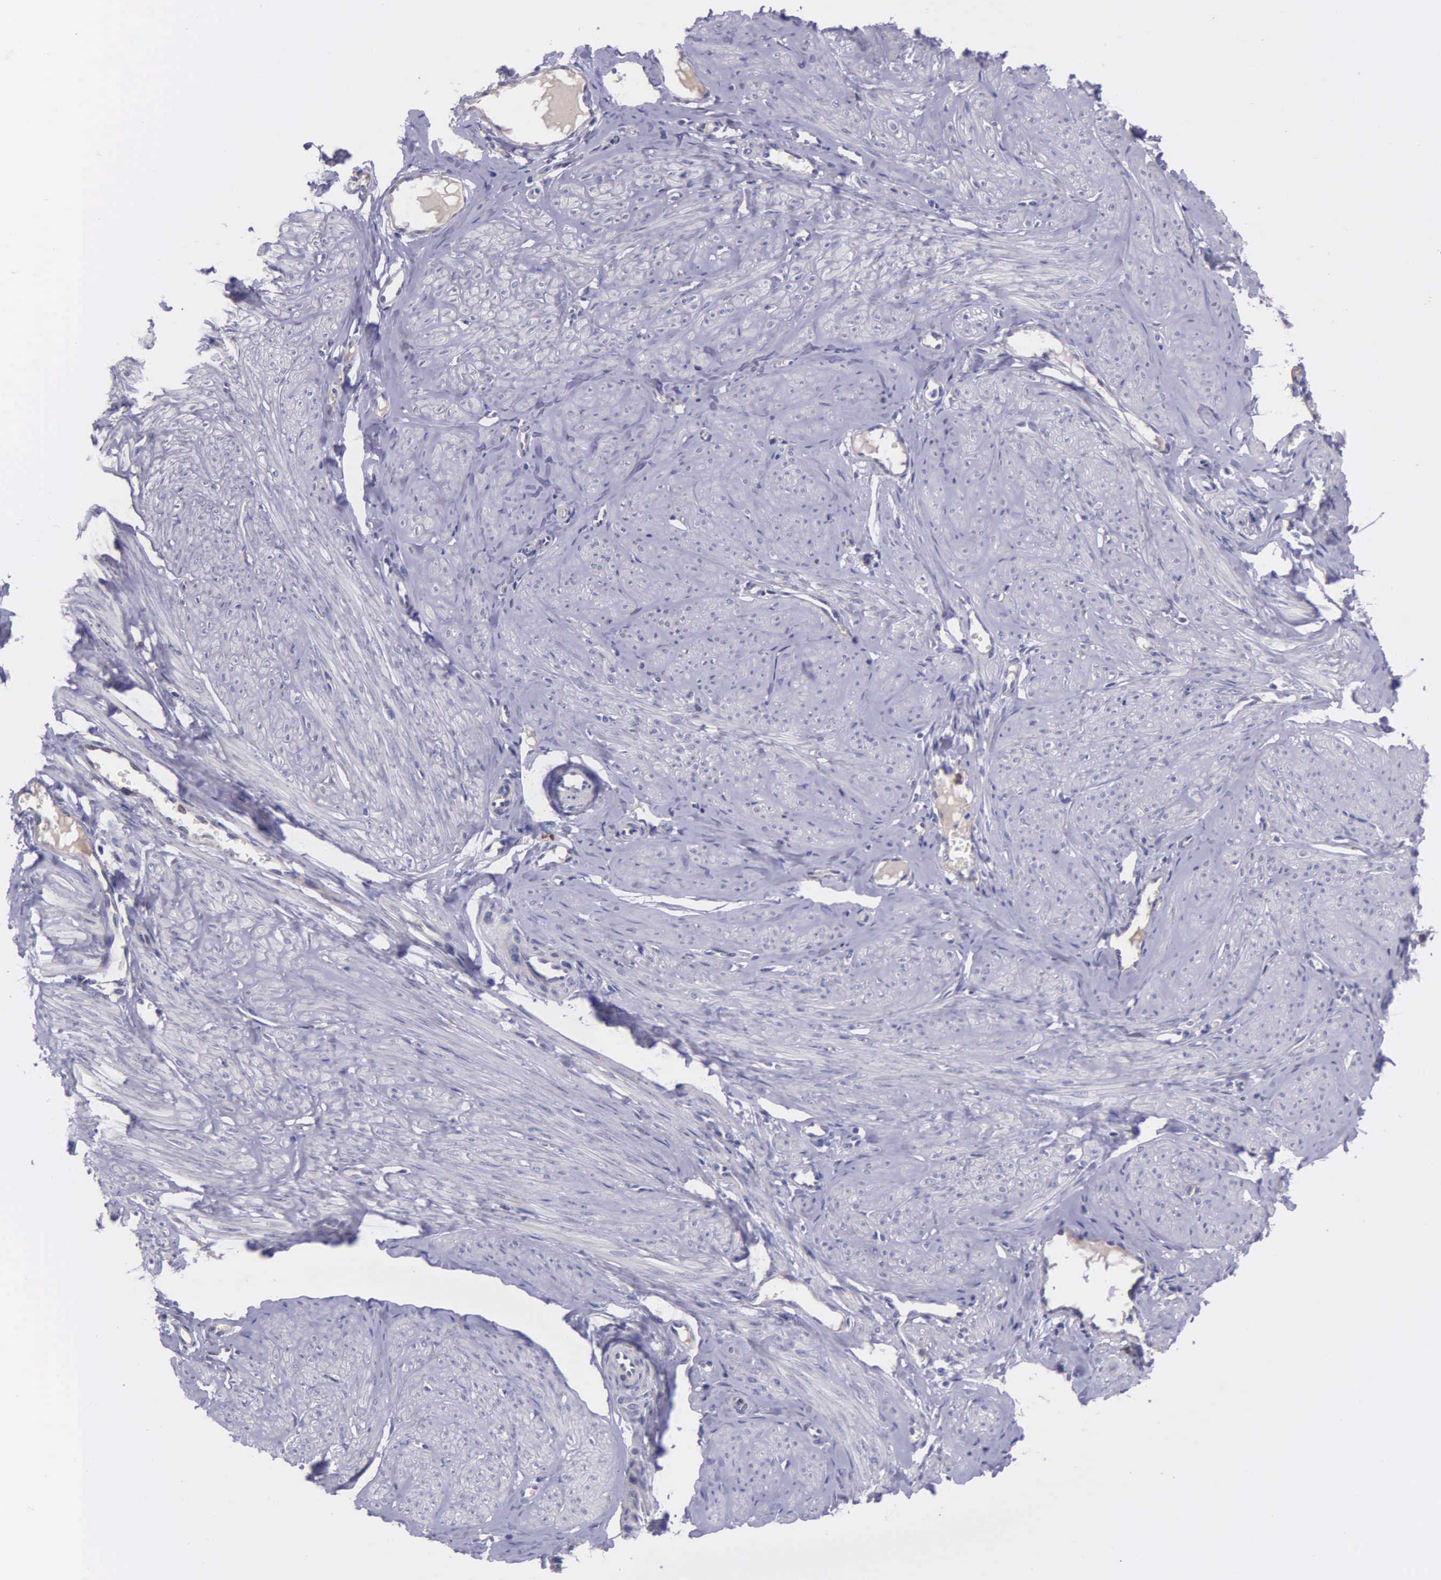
{"staining": {"intensity": "negative", "quantity": "none", "location": "none"}, "tissue": "smooth muscle", "cell_type": "Smooth muscle cells", "image_type": "normal", "snomed": [{"axis": "morphology", "description": "Normal tissue, NOS"}, {"axis": "topography", "description": "Uterus"}], "caption": "Immunohistochemistry (IHC) micrograph of benign smooth muscle: human smooth muscle stained with DAB shows no significant protein expression in smooth muscle cells.", "gene": "ZC3H12B", "patient": {"sex": "female", "age": 45}}